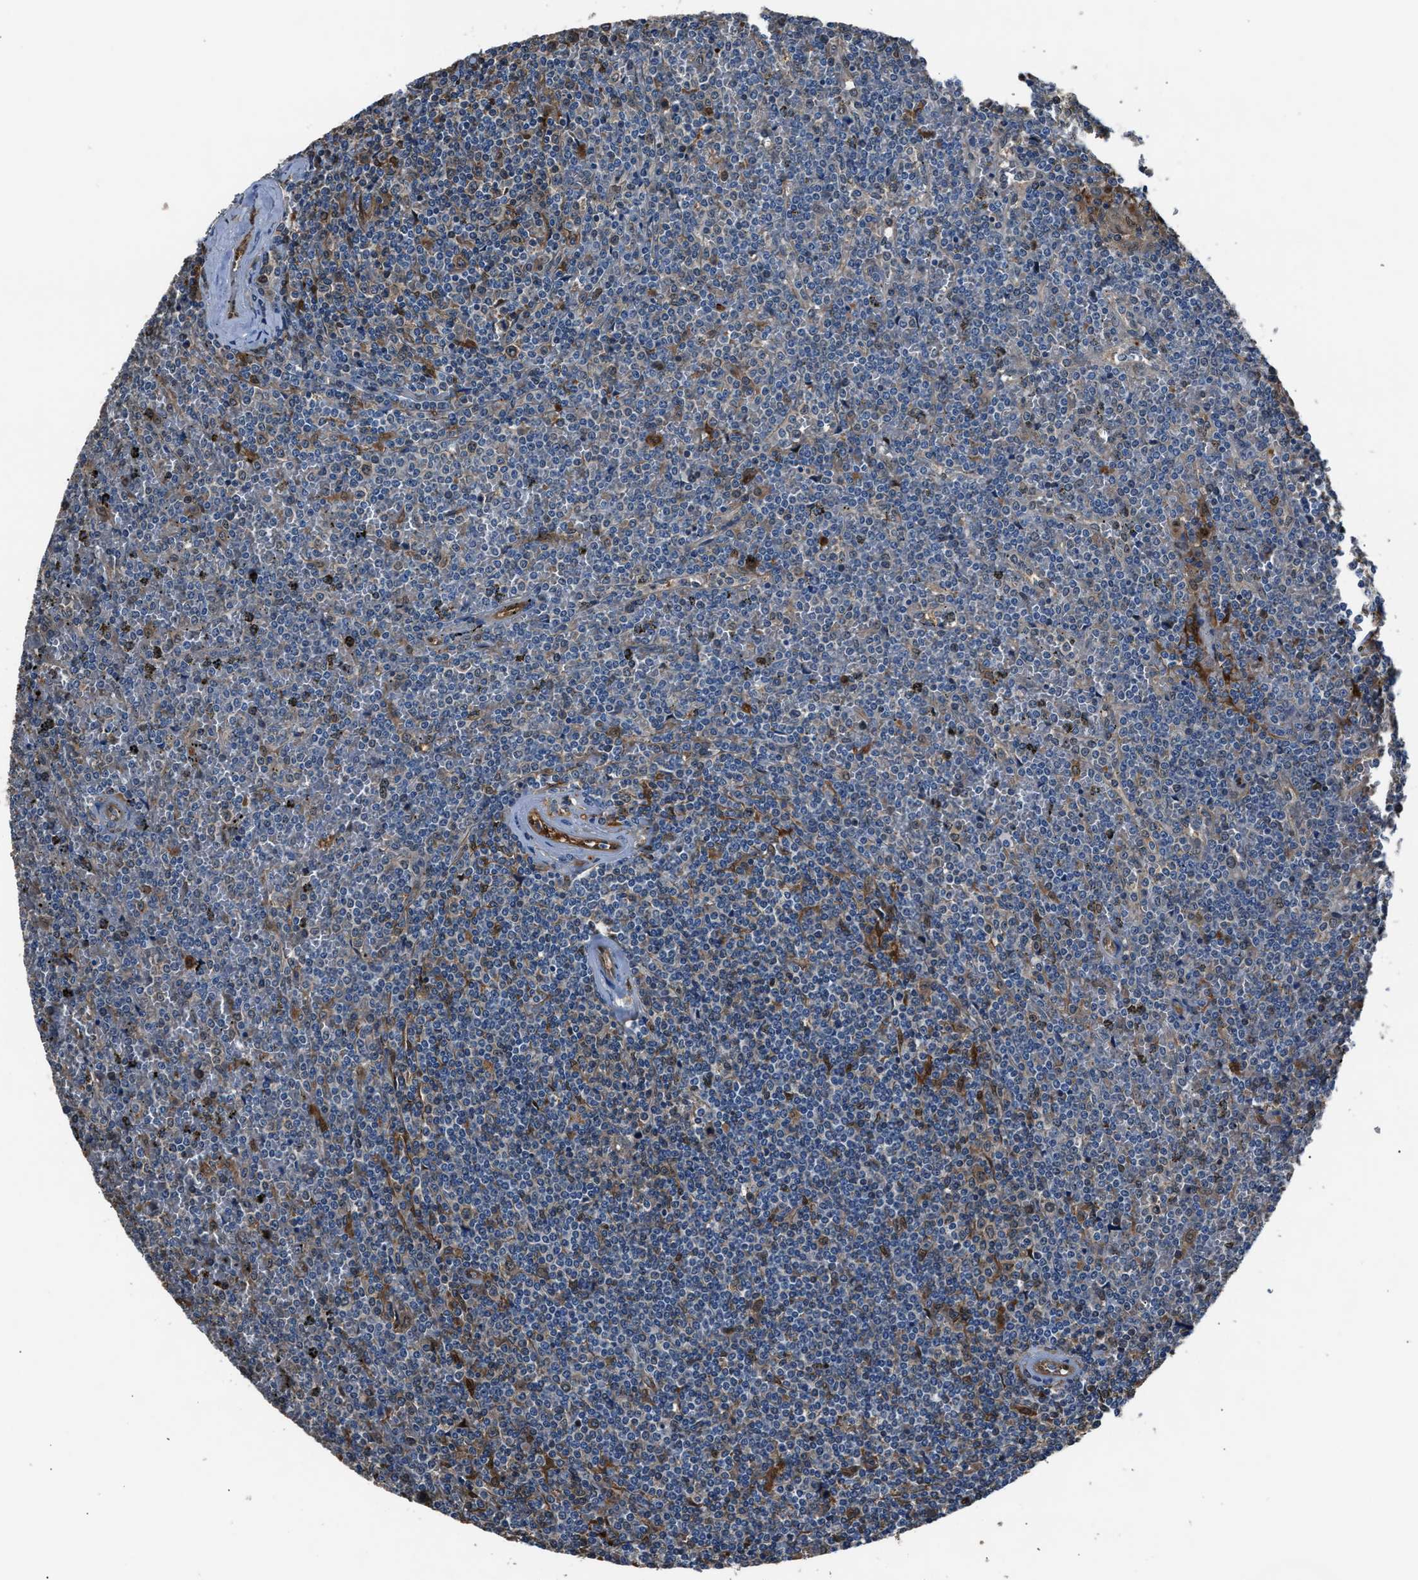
{"staining": {"intensity": "negative", "quantity": "none", "location": "none"}, "tissue": "lymphoma", "cell_type": "Tumor cells", "image_type": "cancer", "snomed": [{"axis": "morphology", "description": "Malignant lymphoma, non-Hodgkin's type, Low grade"}, {"axis": "topography", "description": "Spleen"}], "caption": "A high-resolution micrograph shows IHC staining of malignant lymphoma, non-Hodgkin's type (low-grade), which reveals no significant staining in tumor cells.", "gene": "PPA1", "patient": {"sex": "female", "age": 19}}